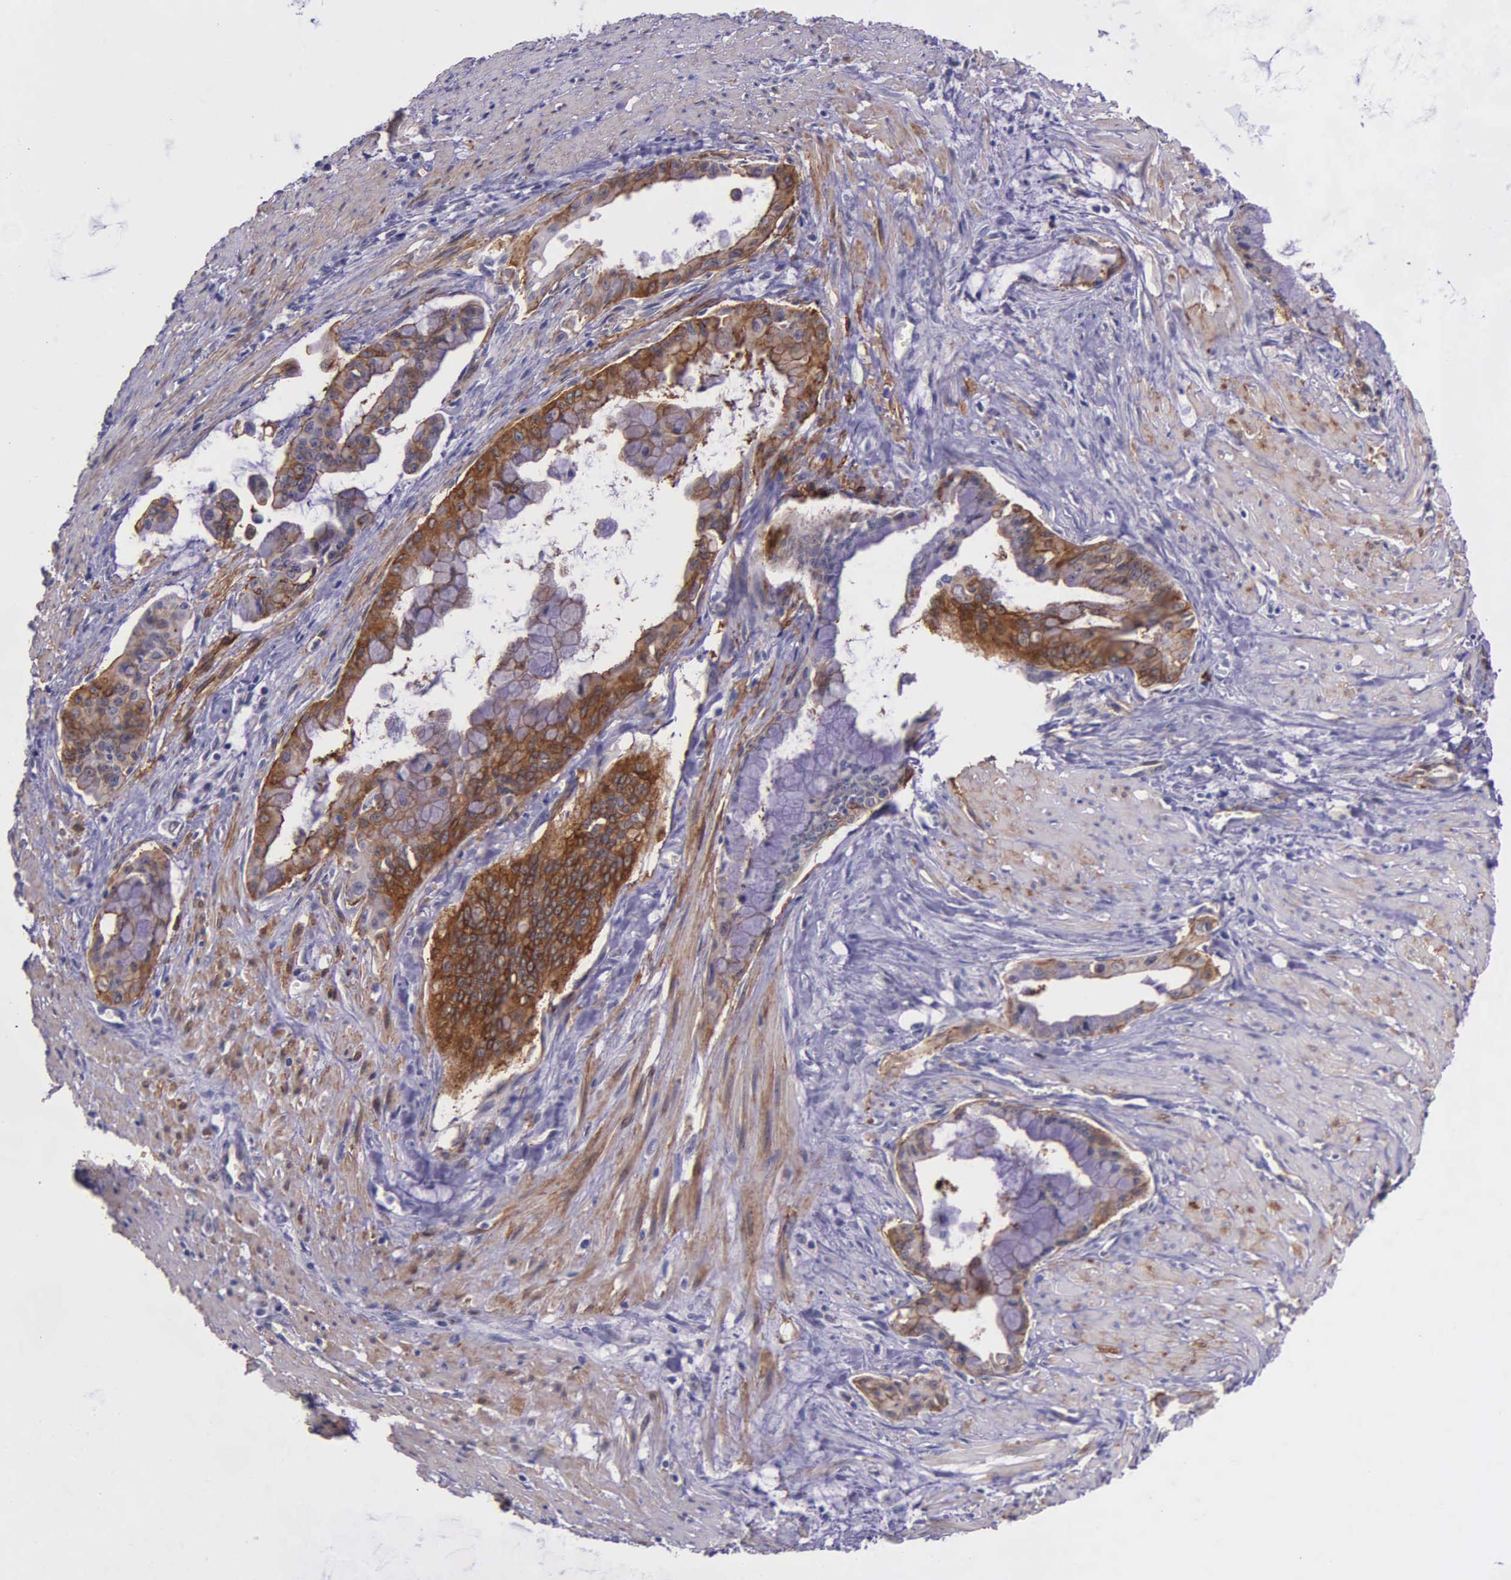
{"staining": {"intensity": "strong", "quantity": "25%-75%", "location": "cytoplasmic/membranous"}, "tissue": "pancreatic cancer", "cell_type": "Tumor cells", "image_type": "cancer", "snomed": [{"axis": "morphology", "description": "Adenocarcinoma, NOS"}, {"axis": "topography", "description": "Pancreas"}], "caption": "Immunohistochemistry micrograph of pancreatic adenocarcinoma stained for a protein (brown), which demonstrates high levels of strong cytoplasmic/membranous expression in about 25%-75% of tumor cells.", "gene": "AHNAK2", "patient": {"sex": "male", "age": 59}}